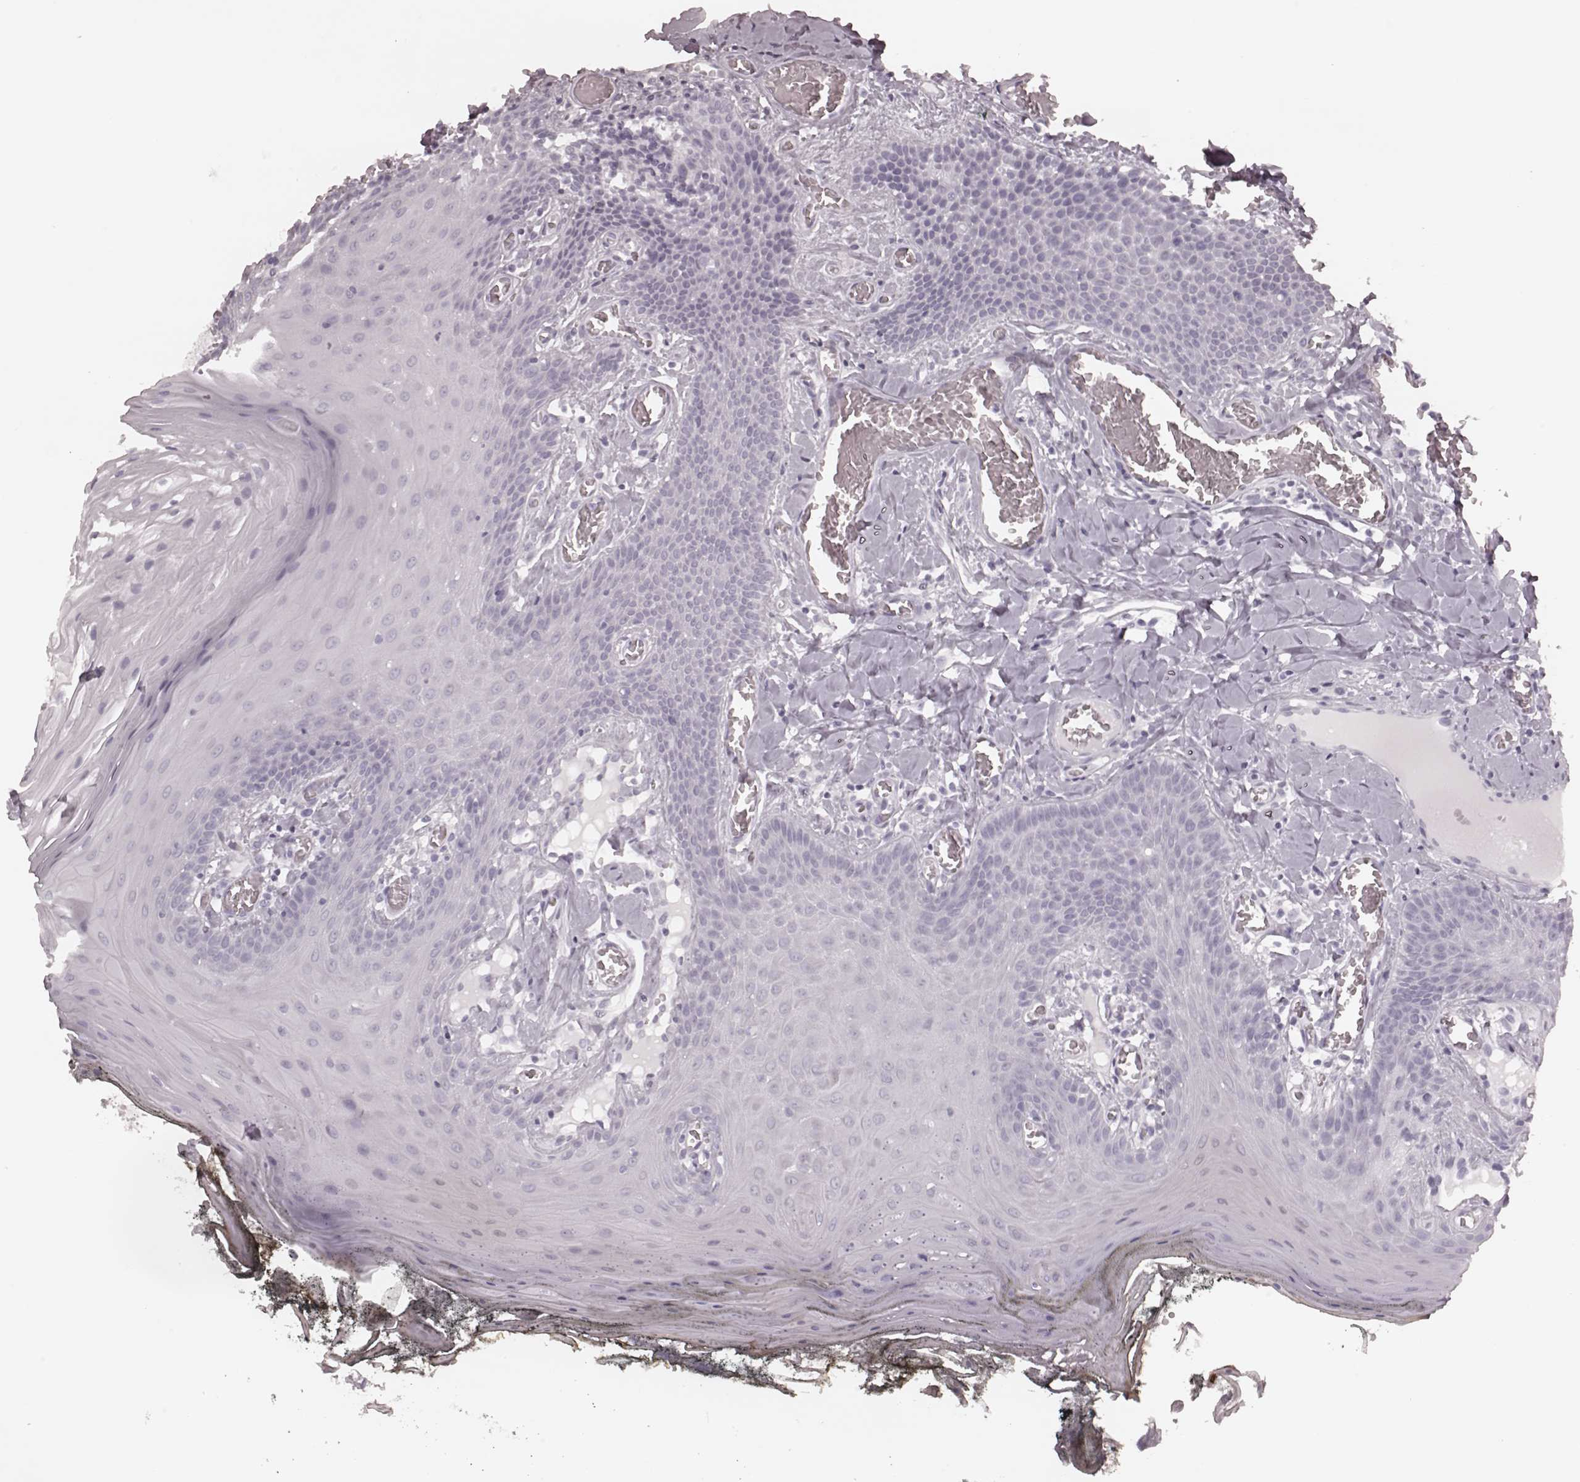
{"staining": {"intensity": "negative", "quantity": "none", "location": "none"}, "tissue": "oral mucosa", "cell_type": "Squamous epithelial cells", "image_type": "normal", "snomed": [{"axis": "morphology", "description": "Normal tissue, NOS"}, {"axis": "topography", "description": "Oral tissue"}], "caption": "Micrograph shows no significant protein staining in squamous epithelial cells of unremarkable oral mucosa. (DAB IHC with hematoxylin counter stain).", "gene": "KRT74", "patient": {"sex": "male", "age": 9}}